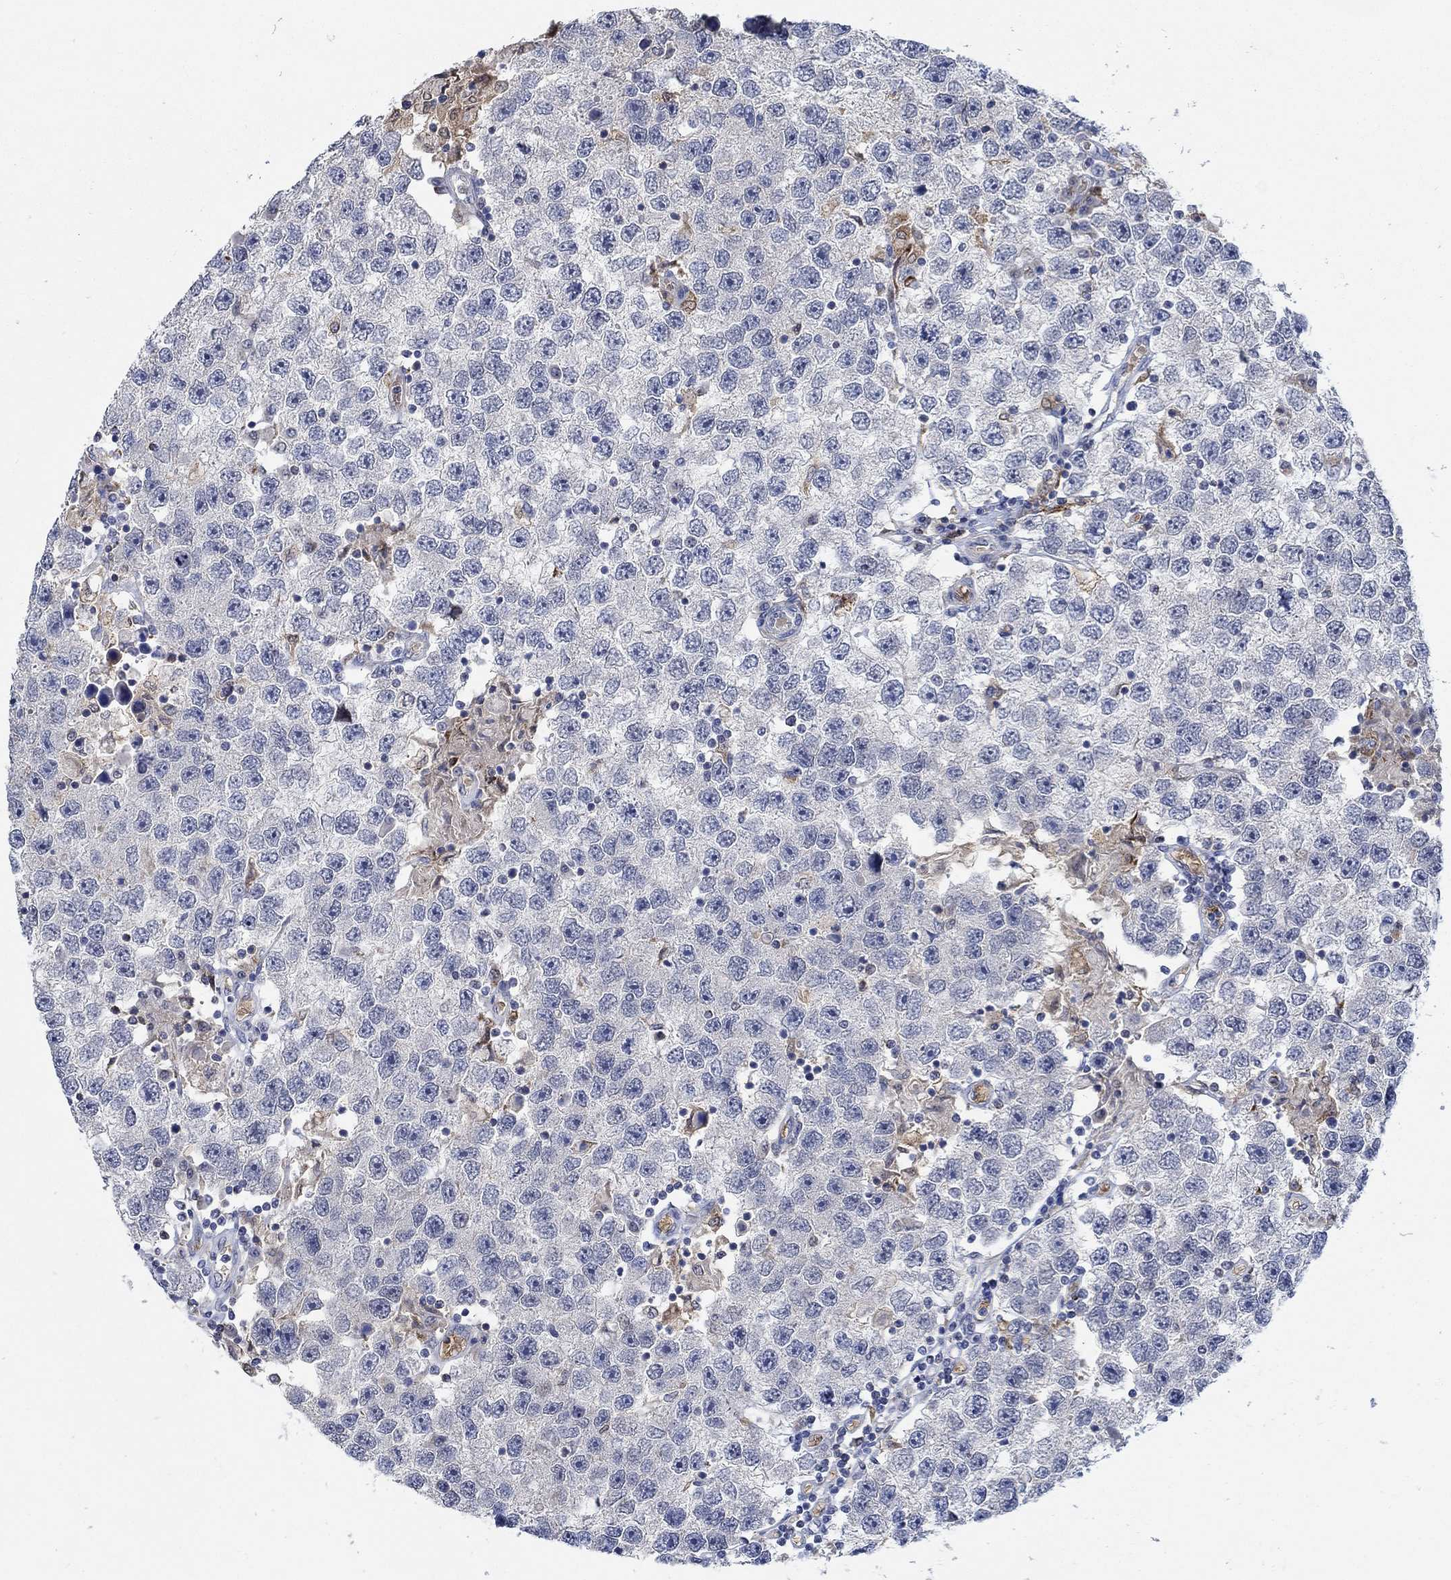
{"staining": {"intensity": "negative", "quantity": "none", "location": "none"}, "tissue": "testis cancer", "cell_type": "Tumor cells", "image_type": "cancer", "snomed": [{"axis": "morphology", "description": "Seminoma, NOS"}, {"axis": "topography", "description": "Testis"}], "caption": "Tumor cells are negative for protein expression in human testis cancer.", "gene": "MPP1", "patient": {"sex": "male", "age": 26}}